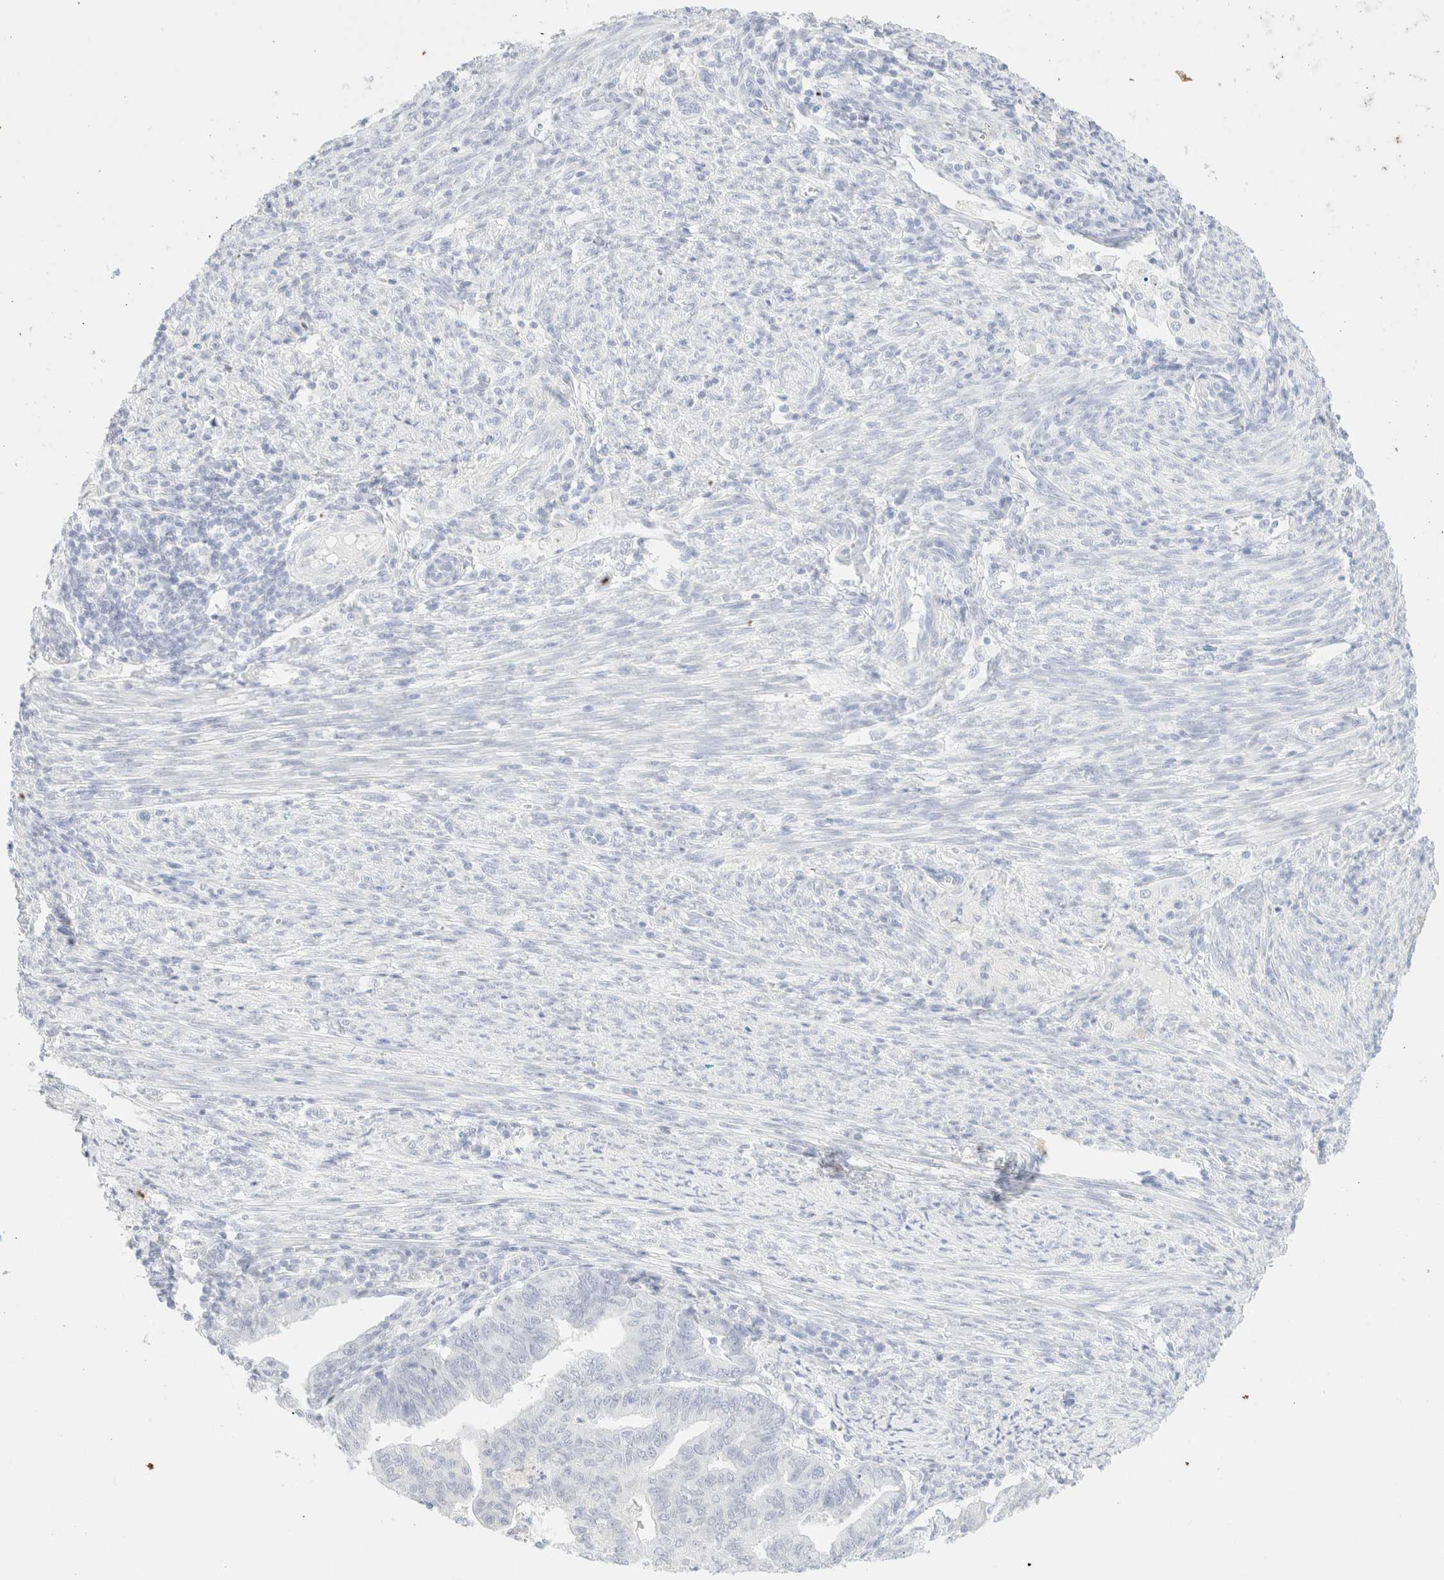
{"staining": {"intensity": "negative", "quantity": "none", "location": "none"}, "tissue": "endometrial cancer", "cell_type": "Tumor cells", "image_type": "cancer", "snomed": [{"axis": "morphology", "description": "Polyp, NOS"}, {"axis": "morphology", "description": "Adenocarcinoma, NOS"}, {"axis": "morphology", "description": "Adenoma, NOS"}, {"axis": "topography", "description": "Endometrium"}], "caption": "Photomicrograph shows no protein staining in tumor cells of endometrial adenoma tissue.", "gene": "KRT15", "patient": {"sex": "female", "age": 79}}